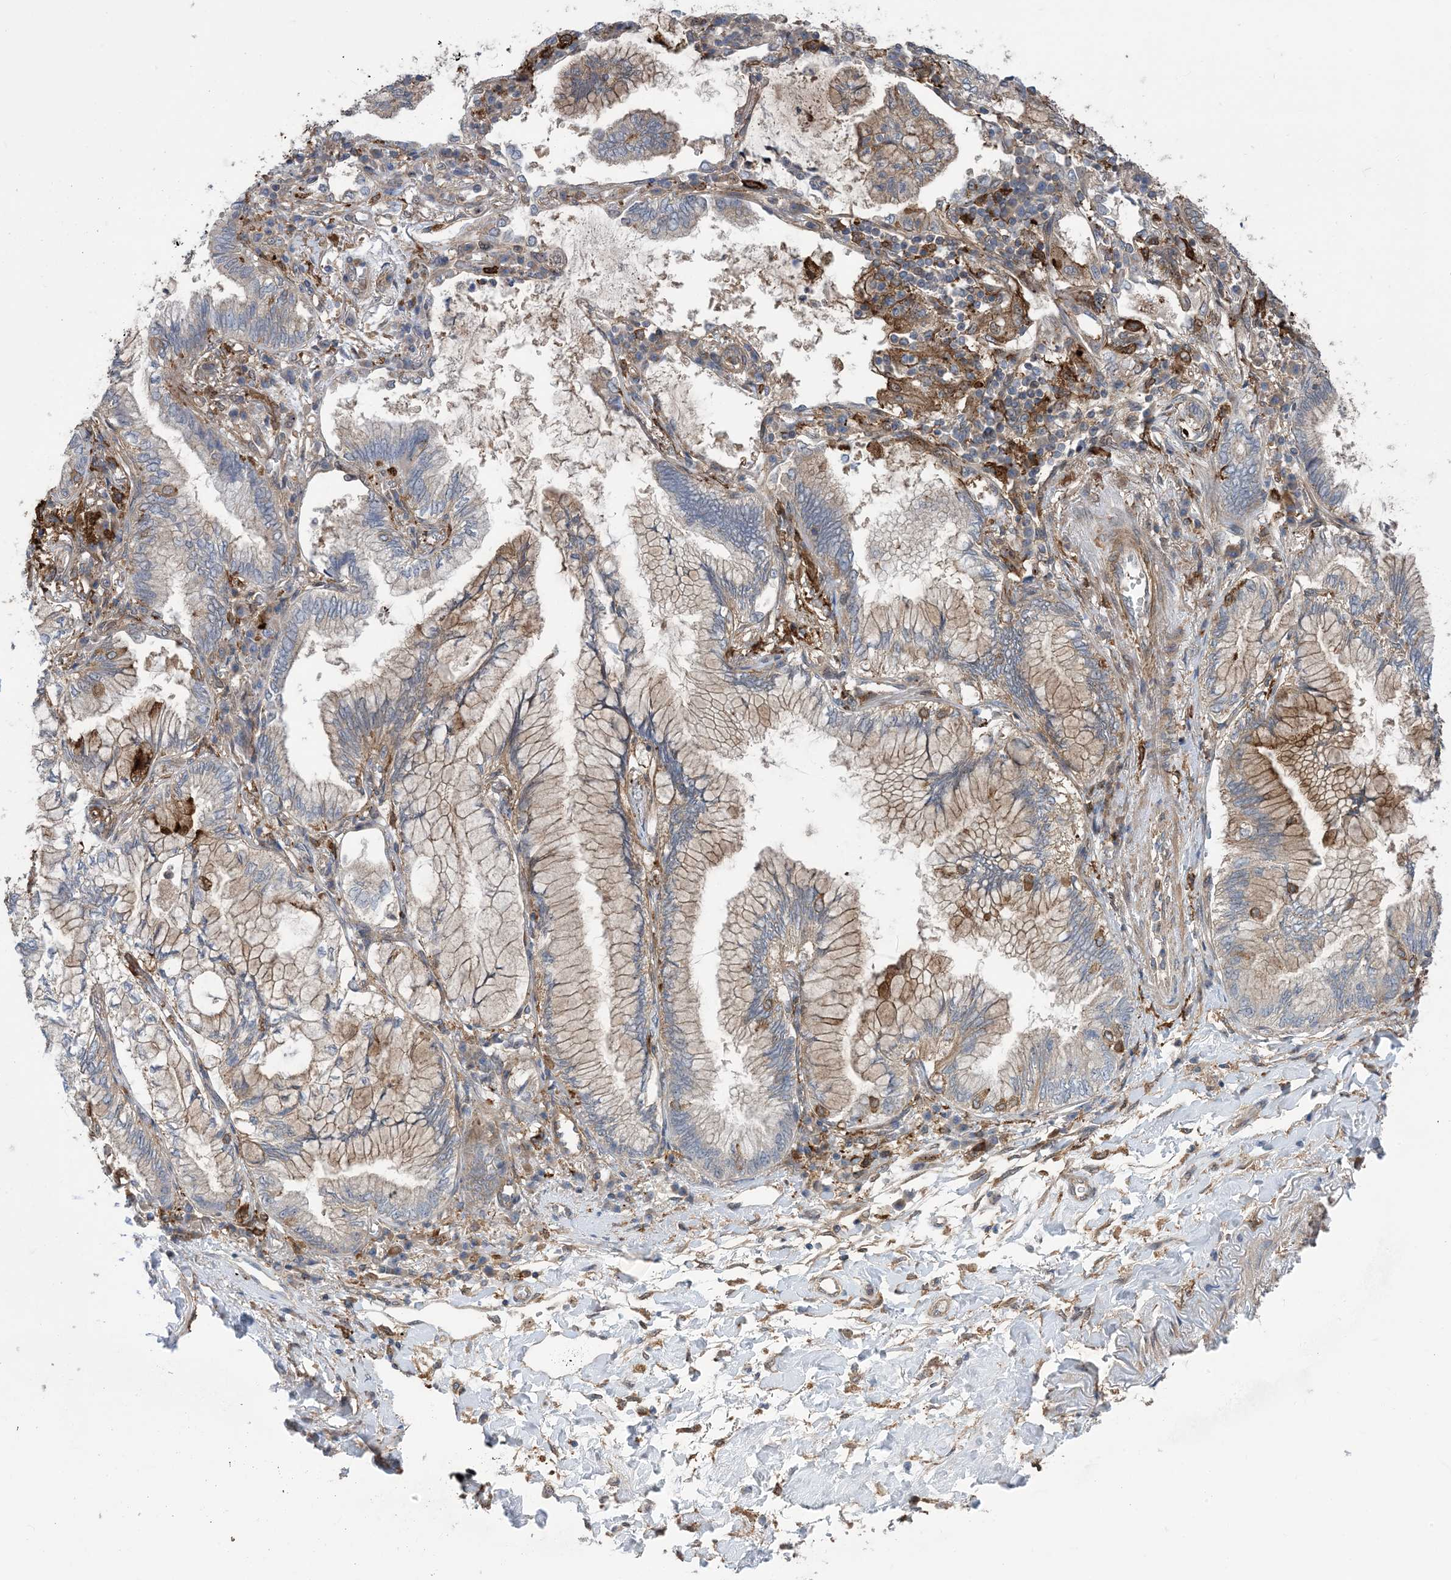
{"staining": {"intensity": "weak", "quantity": "25%-75%", "location": "cytoplasmic/membranous"}, "tissue": "lung cancer", "cell_type": "Tumor cells", "image_type": "cancer", "snomed": [{"axis": "morphology", "description": "Adenocarcinoma, NOS"}, {"axis": "topography", "description": "Lung"}], "caption": "Adenocarcinoma (lung) tissue demonstrates weak cytoplasmic/membranous expression in about 25%-75% of tumor cells, visualized by immunohistochemistry.", "gene": "HS1BP3", "patient": {"sex": "female", "age": 70}}